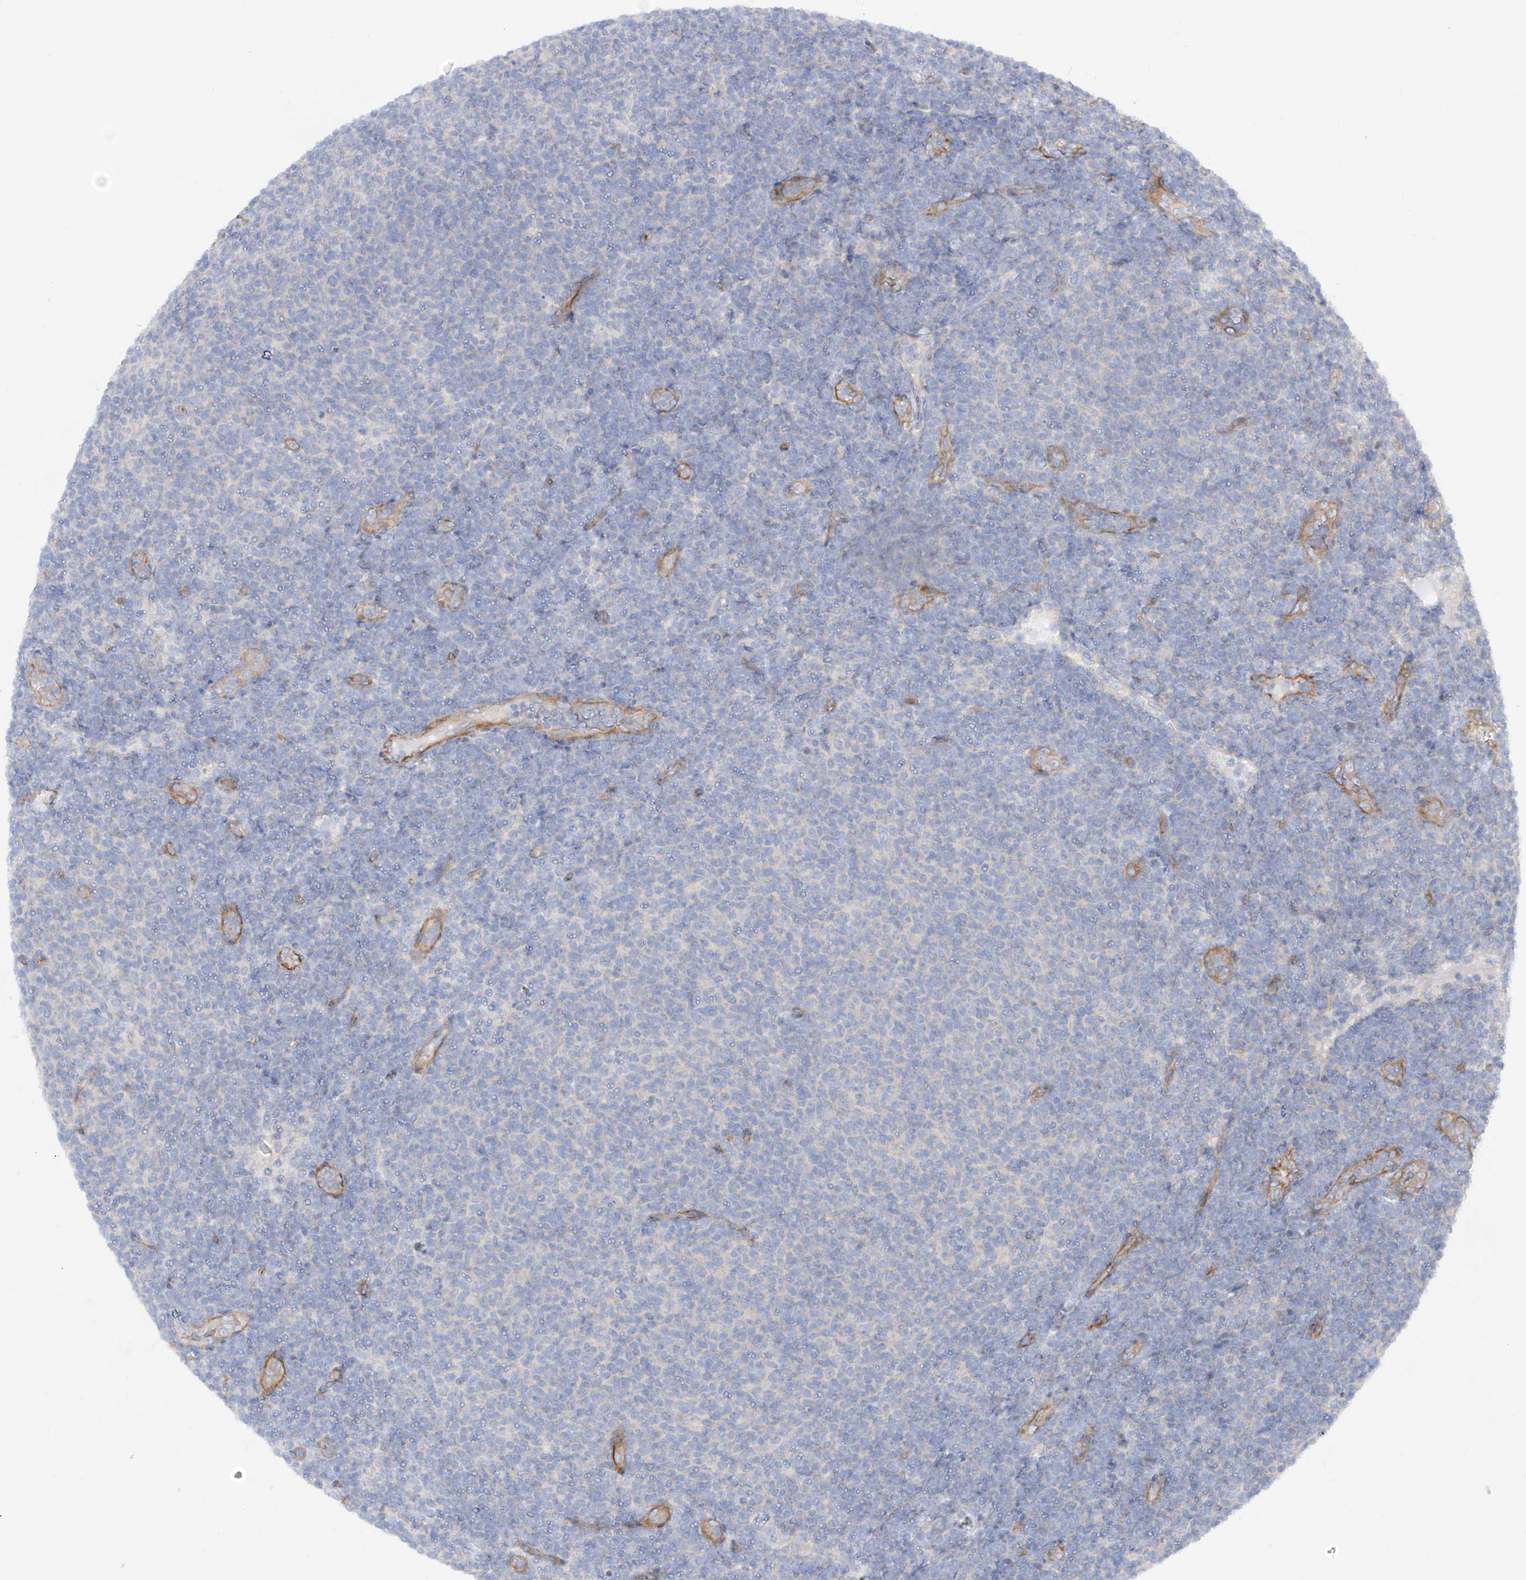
{"staining": {"intensity": "negative", "quantity": "none", "location": "none"}, "tissue": "lymphoma", "cell_type": "Tumor cells", "image_type": "cancer", "snomed": [{"axis": "morphology", "description": "Malignant lymphoma, non-Hodgkin's type, Low grade"}, {"axis": "topography", "description": "Lymph node"}], "caption": "Tumor cells show no significant positivity in lymphoma. (Stains: DAB IHC with hematoxylin counter stain, Microscopy: brightfield microscopy at high magnification).", "gene": "LCA5", "patient": {"sex": "male", "age": 66}}